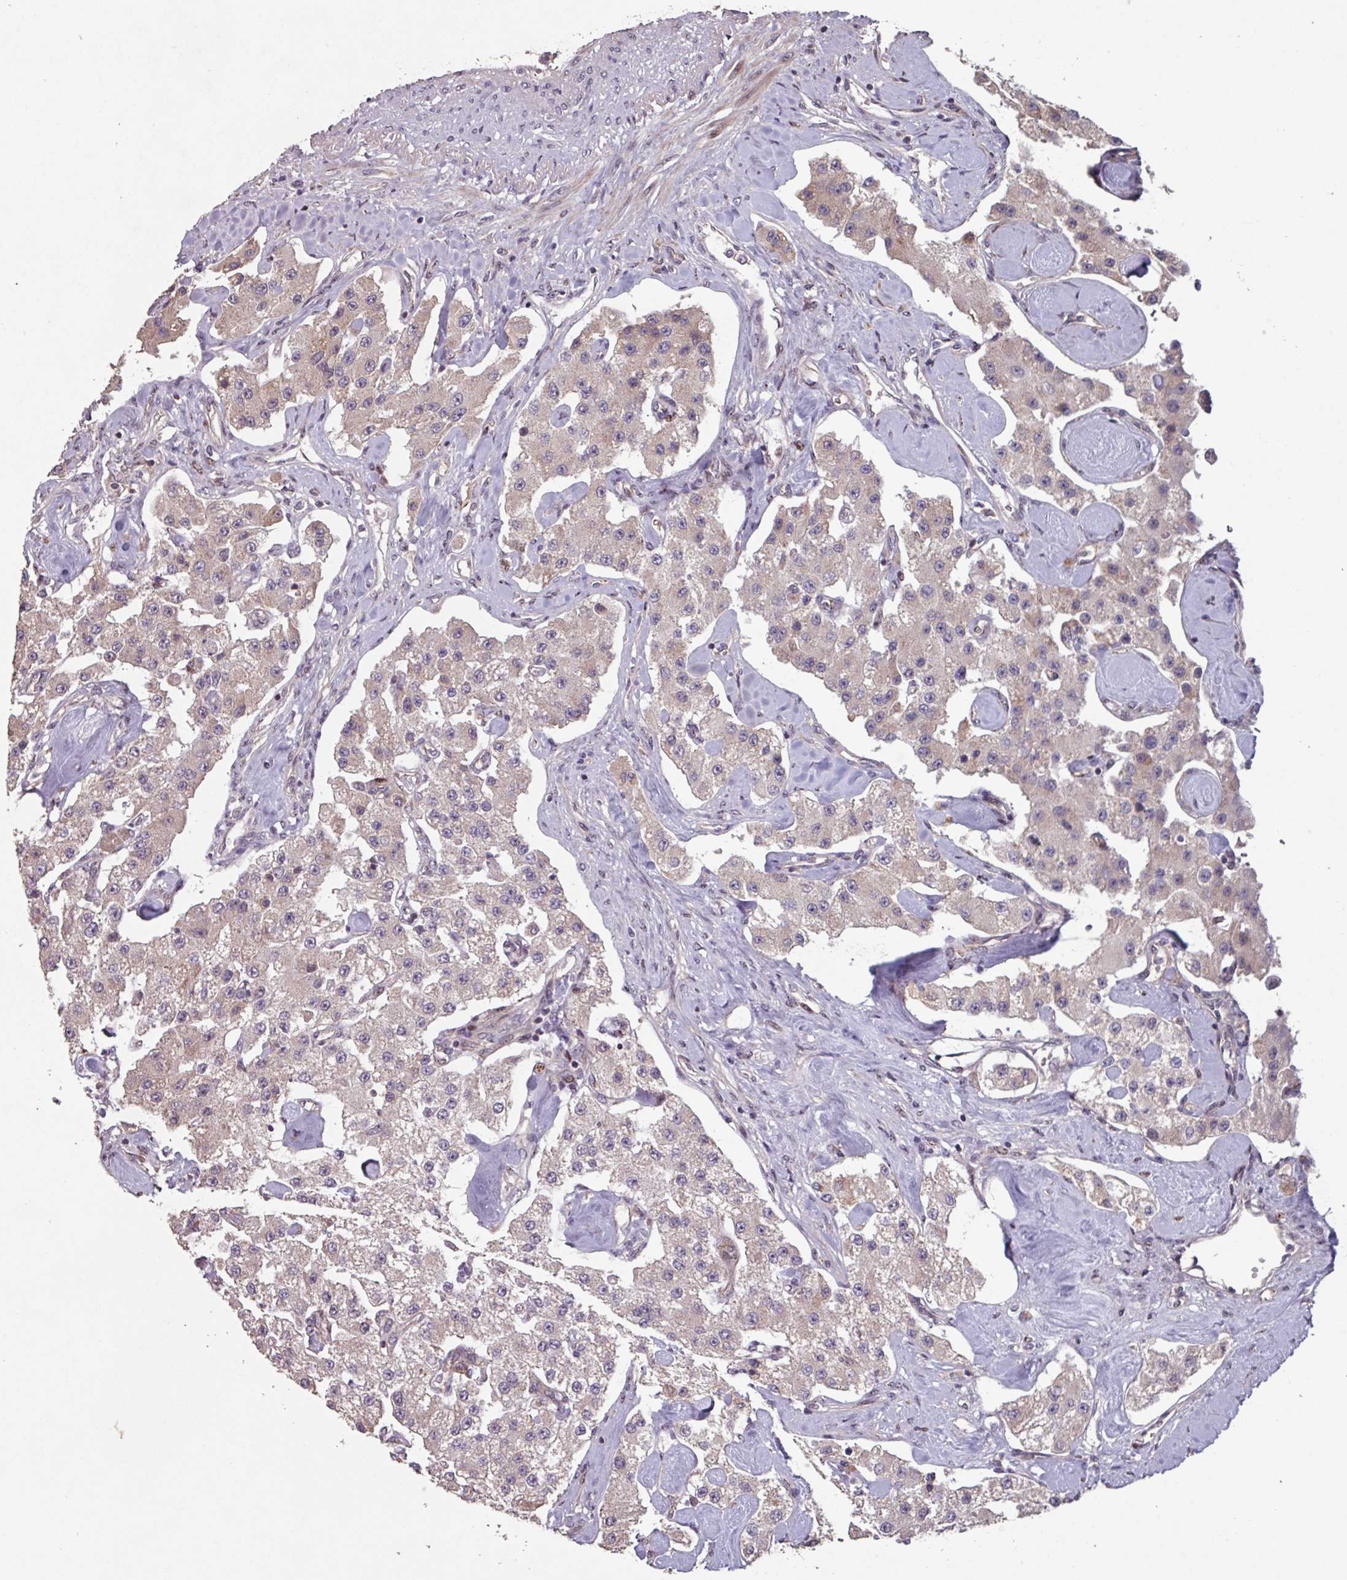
{"staining": {"intensity": "weak", "quantity": "<25%", "location": "cytoplasmic/membranous"}, "tissue": "carcinoid", "cell_type": "Tumor cells", "image_type": "cancer", "snomed": [{"axis": "morphology", "description": "Carcinoid, malignant, NOS"}, {"axis": "topography", "description": "Pancreas"}], "caption": "DAB immunohistochemical staining of carcinoid shows no significant positivity in tumor cells.", "gene": "TMEM88", "patient": {"sex": "male", "age": 41}}